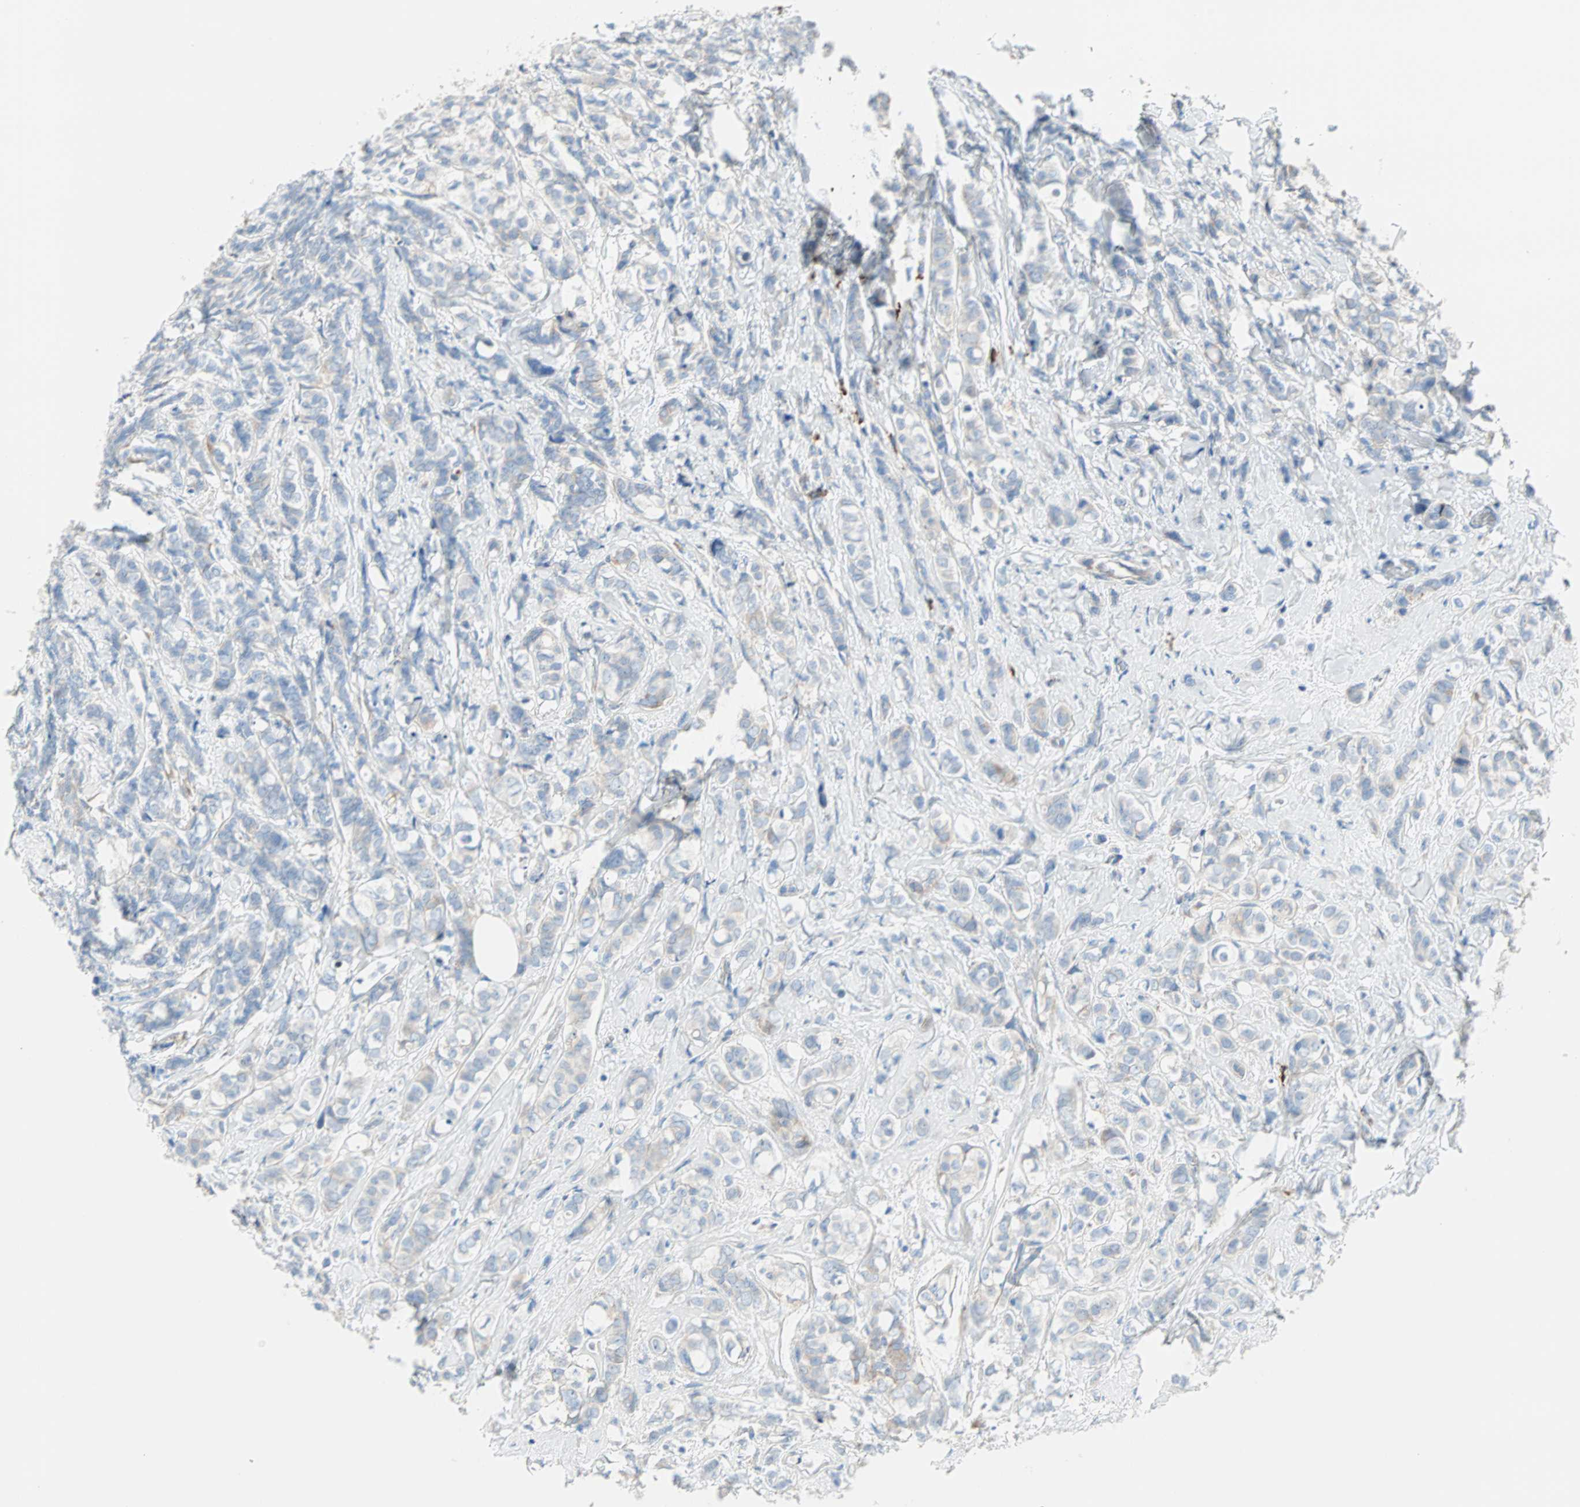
{"staining": {"intensity": "weak", "quantity": "25%-75%", "location": "cytoplasmic/membranous"}, "tissue": "breast cancer", "cell_type": "Tumor cells", "image_type": "cancer", "snomed": [{"axis": "morphology", "description": "Lobular carcinoma"}, {"axis": "topography", "description": "Breast"}], "caption": "Approximately 25%-75% of tumor cells in breast cancer (lobular carcinoma) display weak cytoplasmic/membranous protein staining as visualized by brown immunohistochemical staining.", "gene": "PLCXD1", "patient": {"sex": "female", "age": 60}}